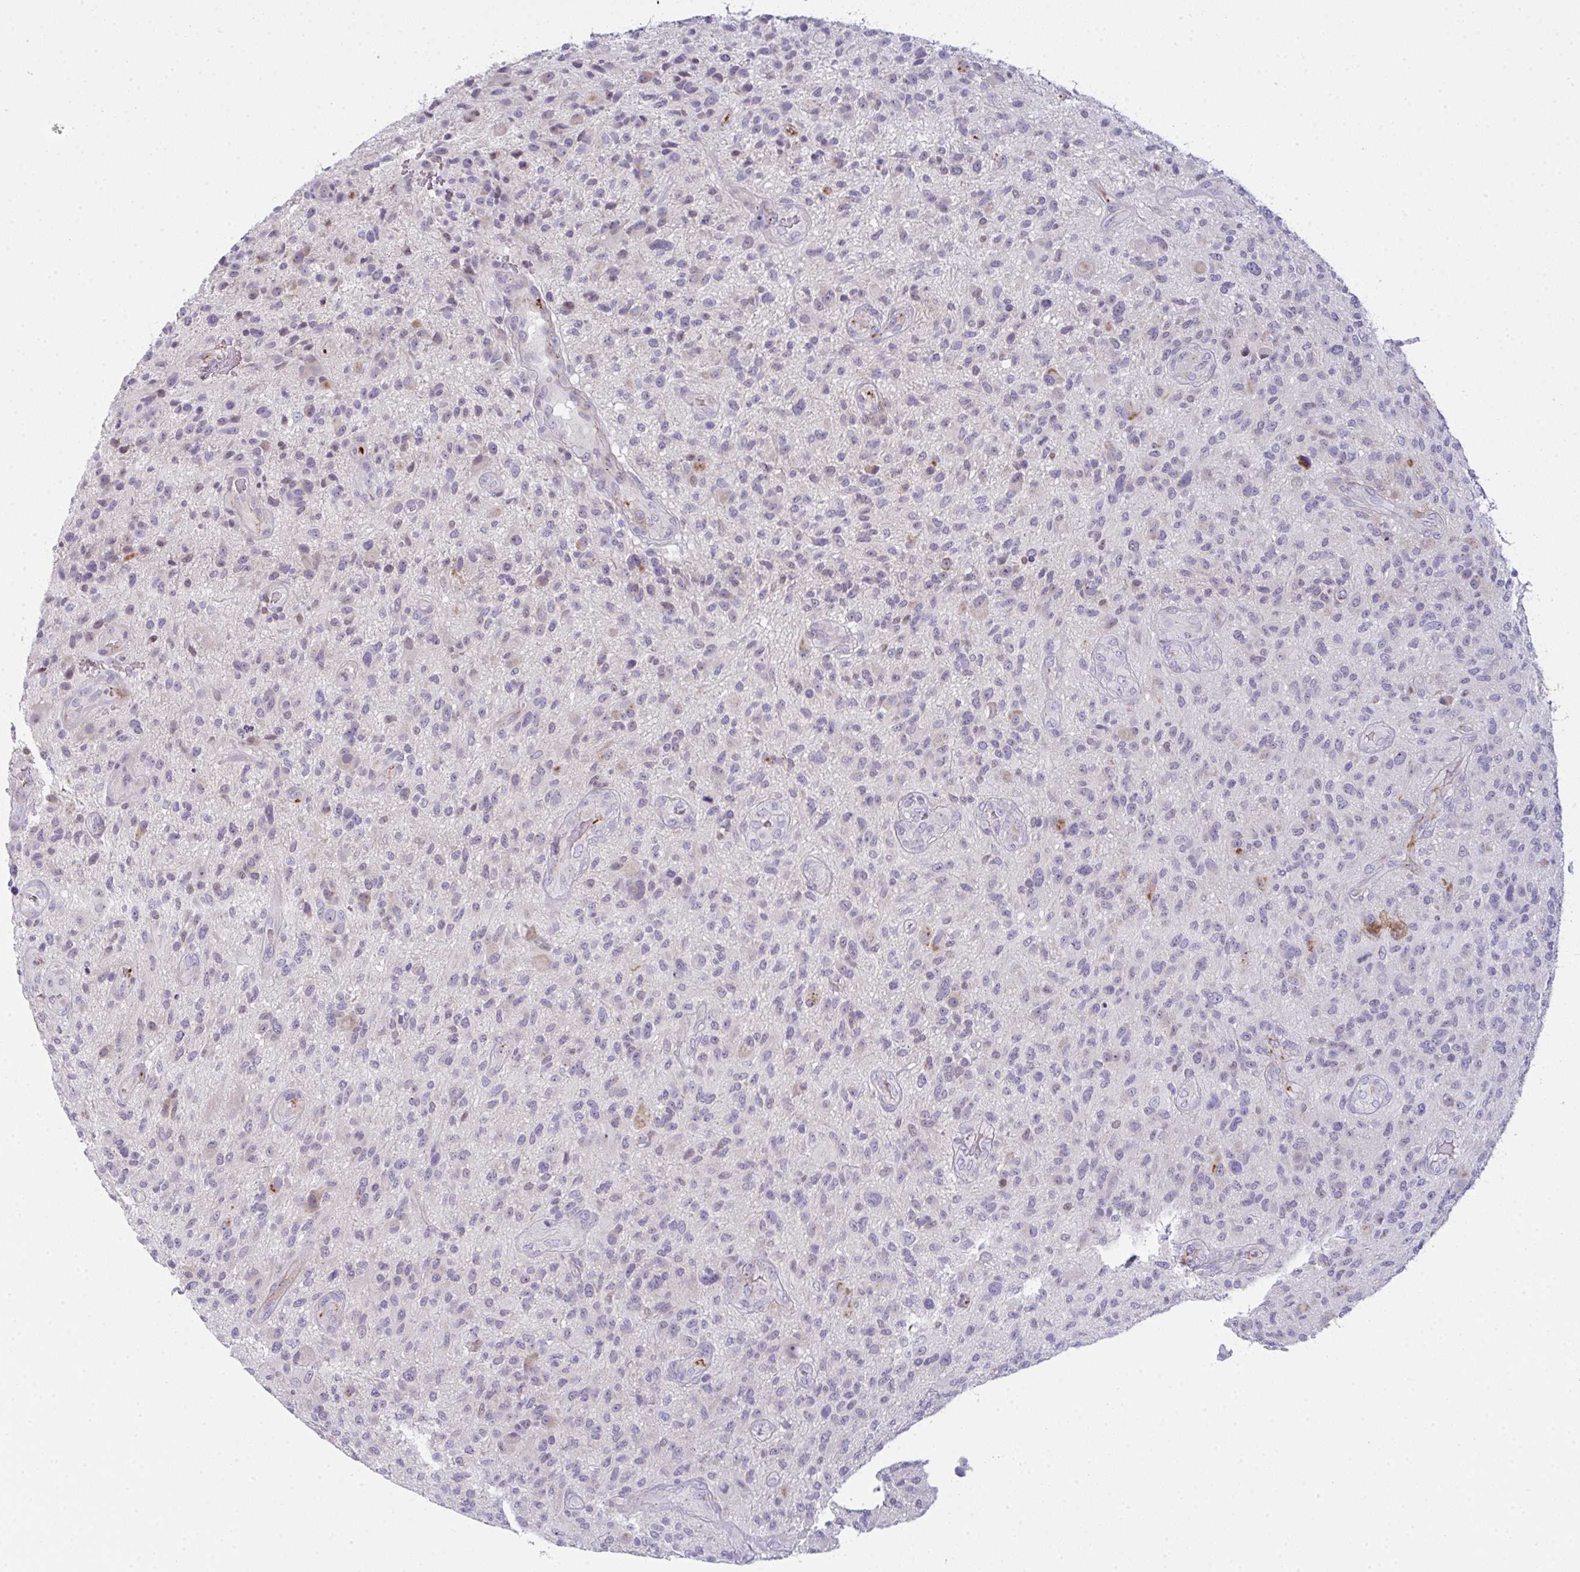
{"staining": {"intensity": "negative", "quantity": "none", "location": "none"}, "tissue": "glioma", "cell_type": "Tumor cells", "image_type": "cancer", "snomed": [{"axis": "morphology", "description": "Glioma, malignant, High grade"}, {"axis": "topography", "description": "Brain"}], "caption": "This is an IHC histopathology image of glioma. There is no expression in tumor cells.", "gene": "CD80", "patient": {"sex": "male", "age": 47}}